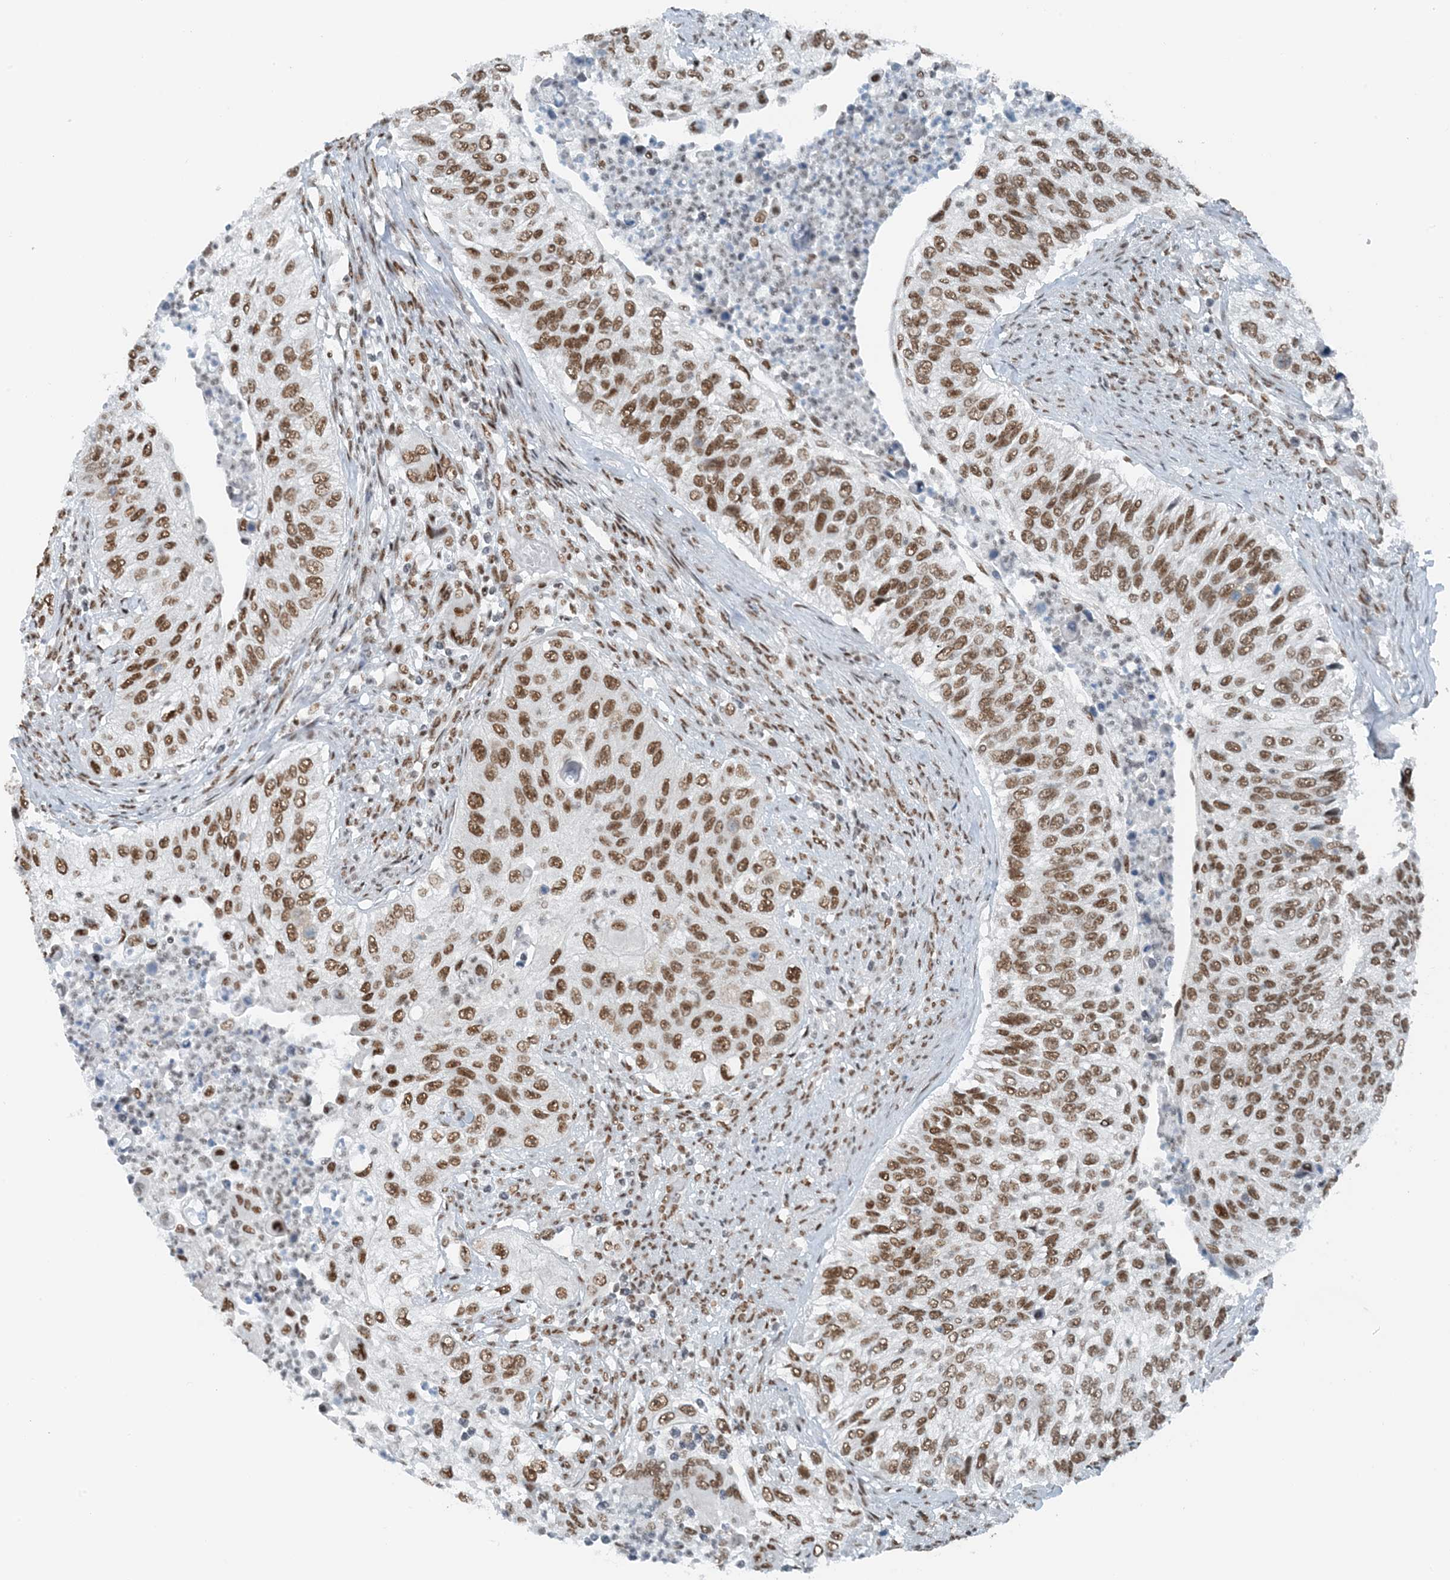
{"staining": {"intensity": "moderate", "quantity": ">75%", "location": "nuclear"}, "tissue": "urothelial cancer", "cell_type": "Tumor cells", "image_type": "cancer", "snomed": [{"axis": "morphology", "description": "Urothelial carcinoma, High grade"}, {"axis": "topography", "description": "Urinary bladder"}], "caption": "Human urothelial carcinoma (high-grade) stained for a protein (brown) reveals moderate nuclear positive expression in about >75% of tumor cells.", "gene": "ZNF500", "patient": {"sex": "female", "age": 60}}